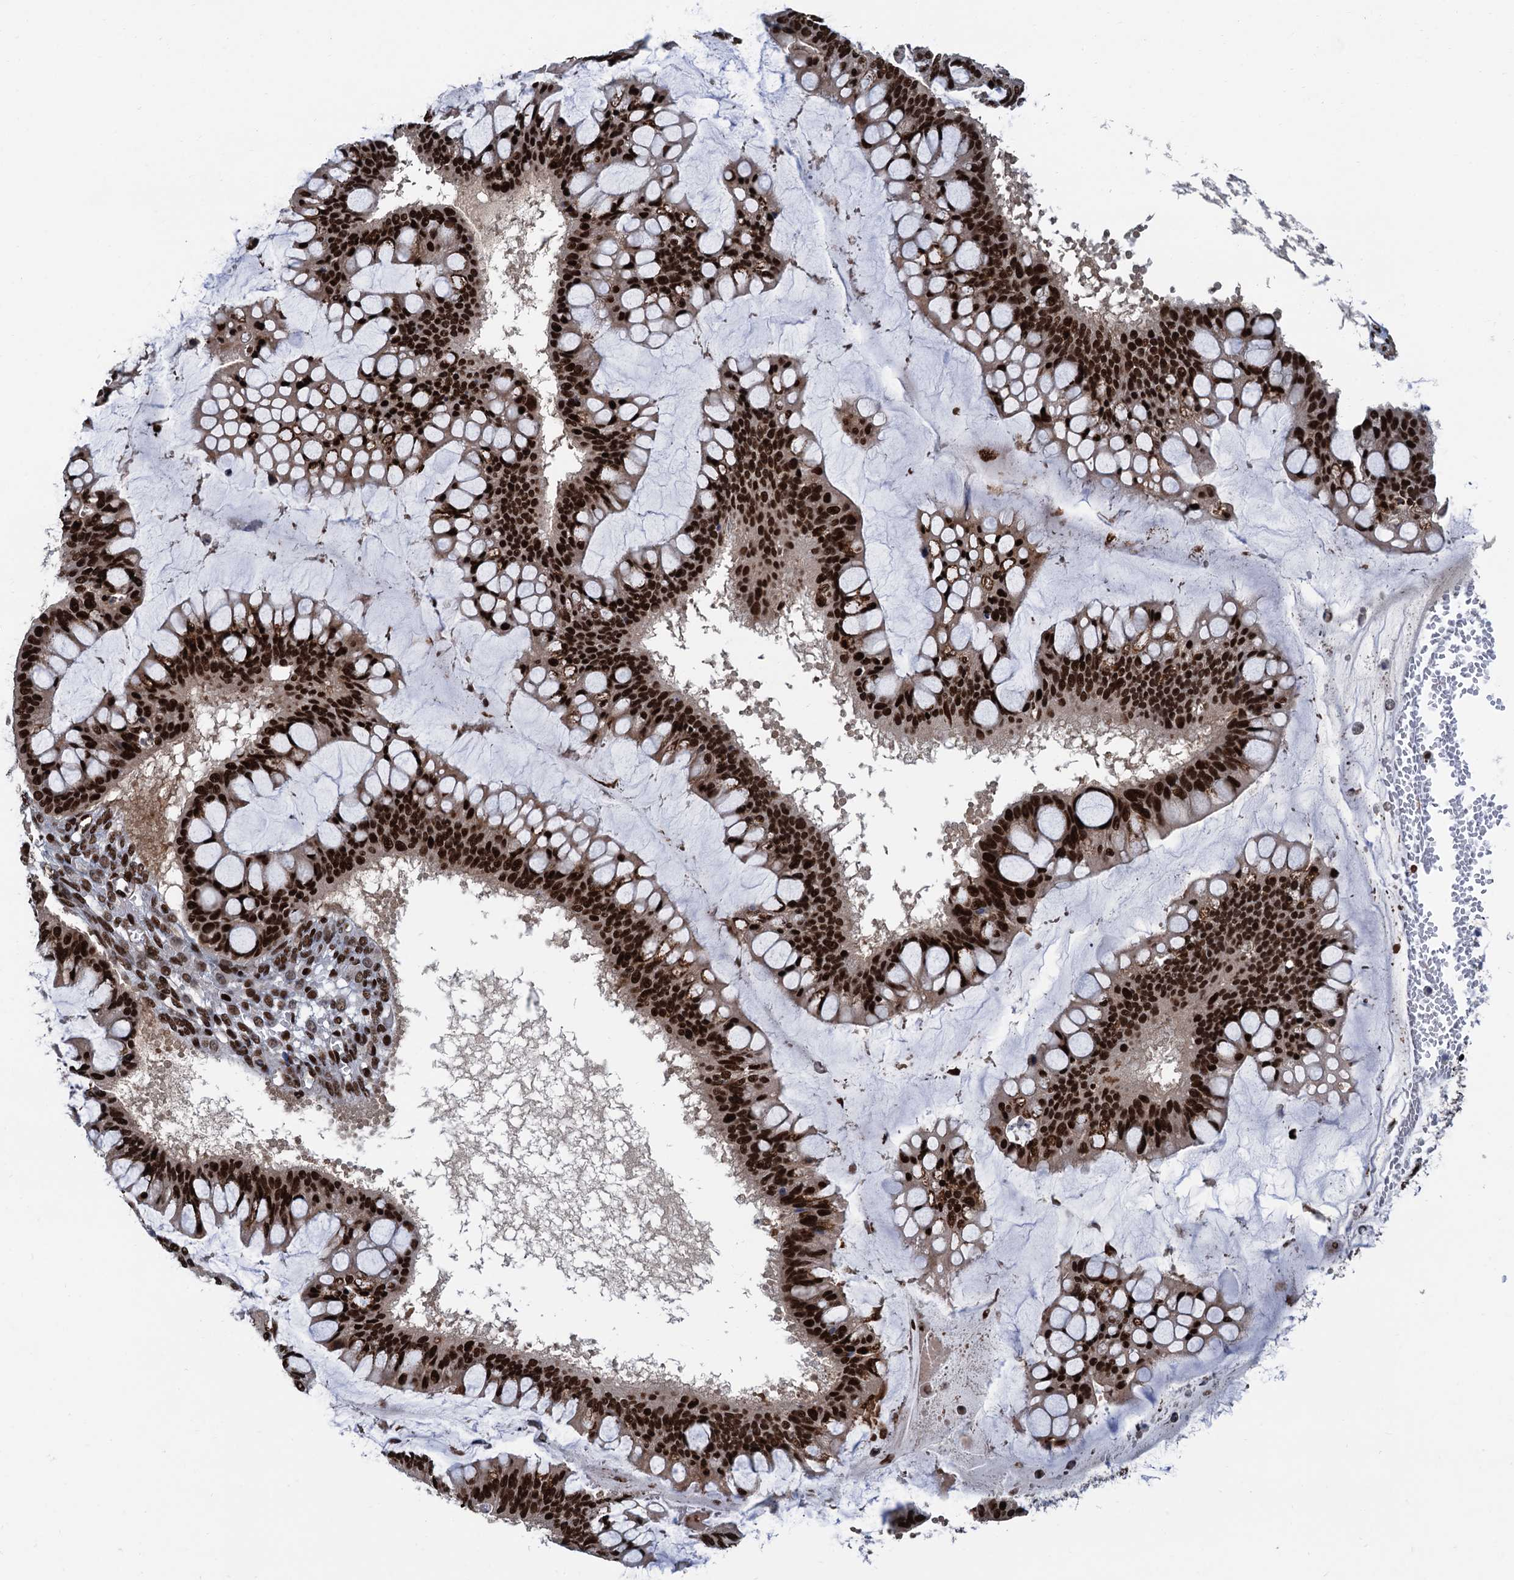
{"staining": {"intensity": "strong", "quantity": ">75%", "location": "nuclear"}, "tissue": "ovarian cancer", "cell_type": "Tumor cells", "image_type": "cancer", "snomed": [{"axis": "morphology", "description": "Cystadenocarcinoma, mucinous, NOS"}, {"axis": "topography", "description": "Ovary"}], "caption": "Human ovarian cancer stained with a protein marker displays strong staining in tumor cells.", "gene": "PPP4R1", "patient": {"sex": "female", "age": 73}}